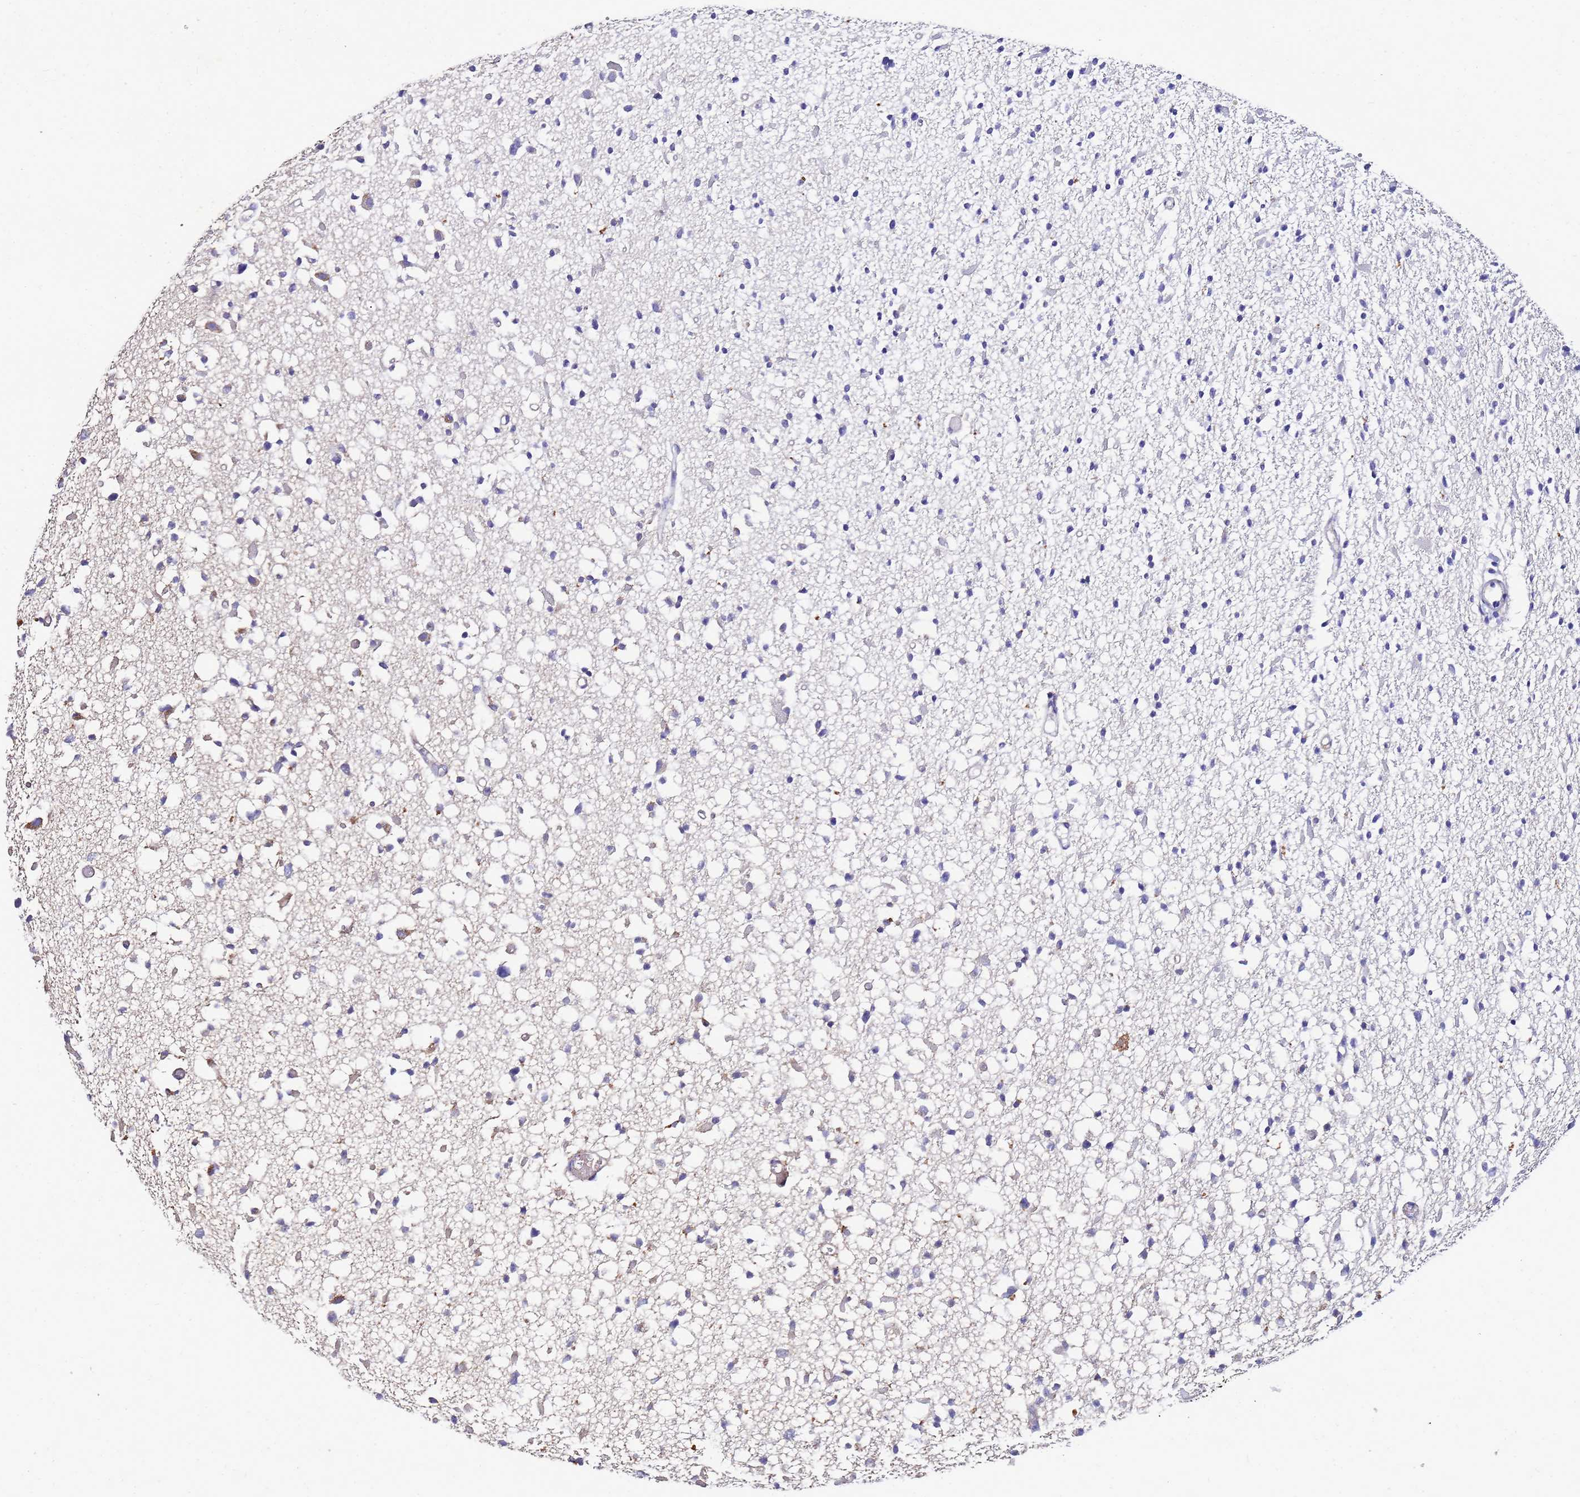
{"staining": {"intensity": "weak", "quantity": "<25%", "location": "cytoplasmic/membranous"}, "tissue": "glioma", "cell_type": "Tumor cells", "image_type": "cancer", "snomed": [{"axis": "morphology", "description": "Glioma, malignant, Low grade"}, {"axis": "topography", "description": "Brain"}], "caption": "The IHC image has no significant expression in tumor cells of malignant glioma (low-grade) tissue.", "gene": "FAHD2A", "patient": {"sex": "female", "age": 22}}